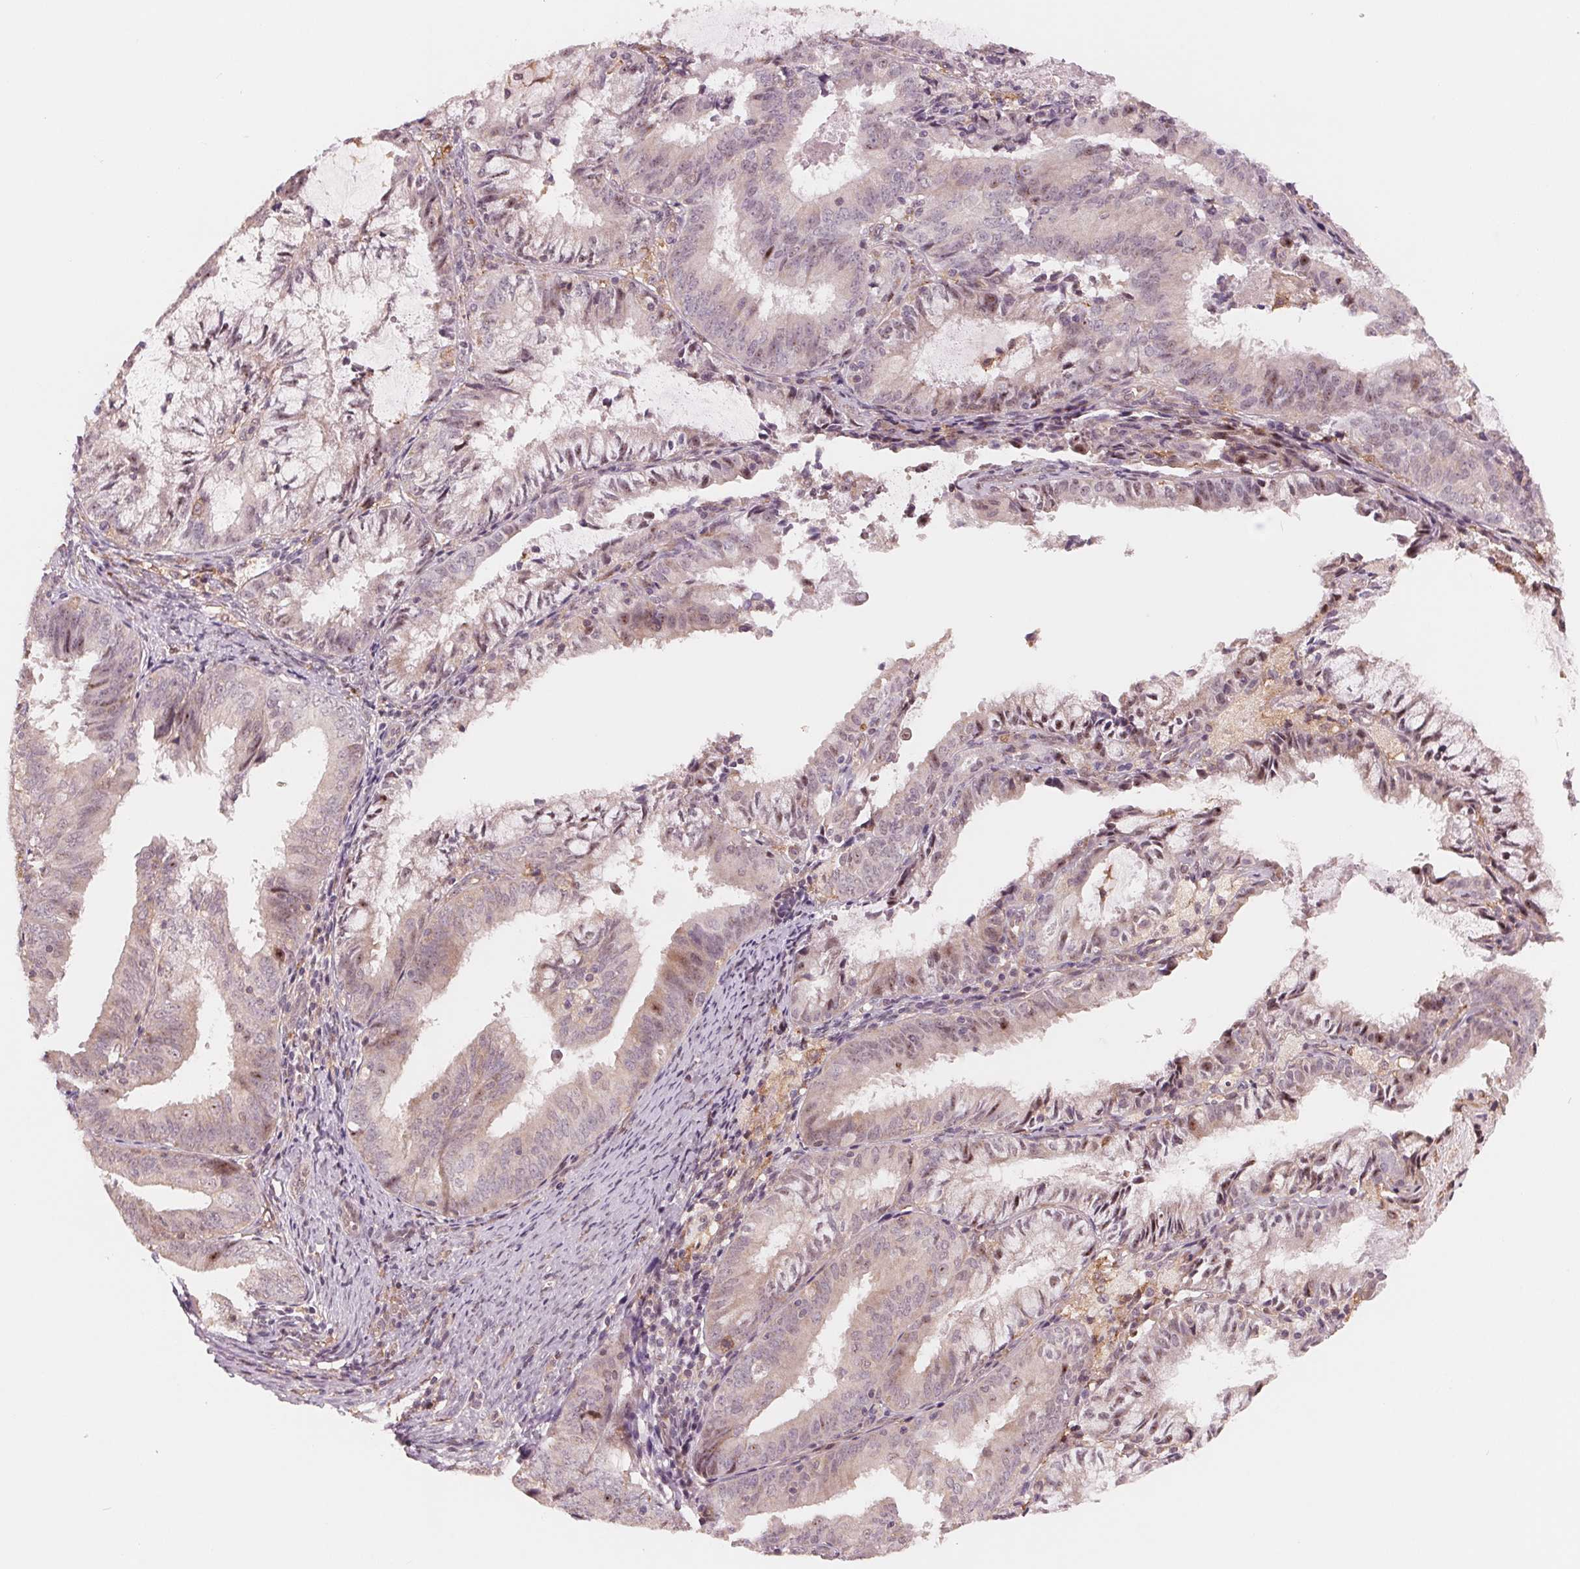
{"staining": {"intensity": "weak", "quantity": "<25%", "location": "cytoplasmic/membranous,nuclear"}, "tissue": "endometrial cancer", "cell_type": "Tumor cells", "image_type": "cancer", "snomed": [{"axis": "morphology", "description": "Adenocarcinoma, NOS"}, {"axis": "topography", "description": "Endometrium"}], "caption": "High power microscopy photomicrograph of an immunohistochemistry photomicrograph of endometrial adenocarcinoma, revealing no significant expression in tumor cells.", "gene": "IL9R", "patient": {"sex": "female", "age": 57}}